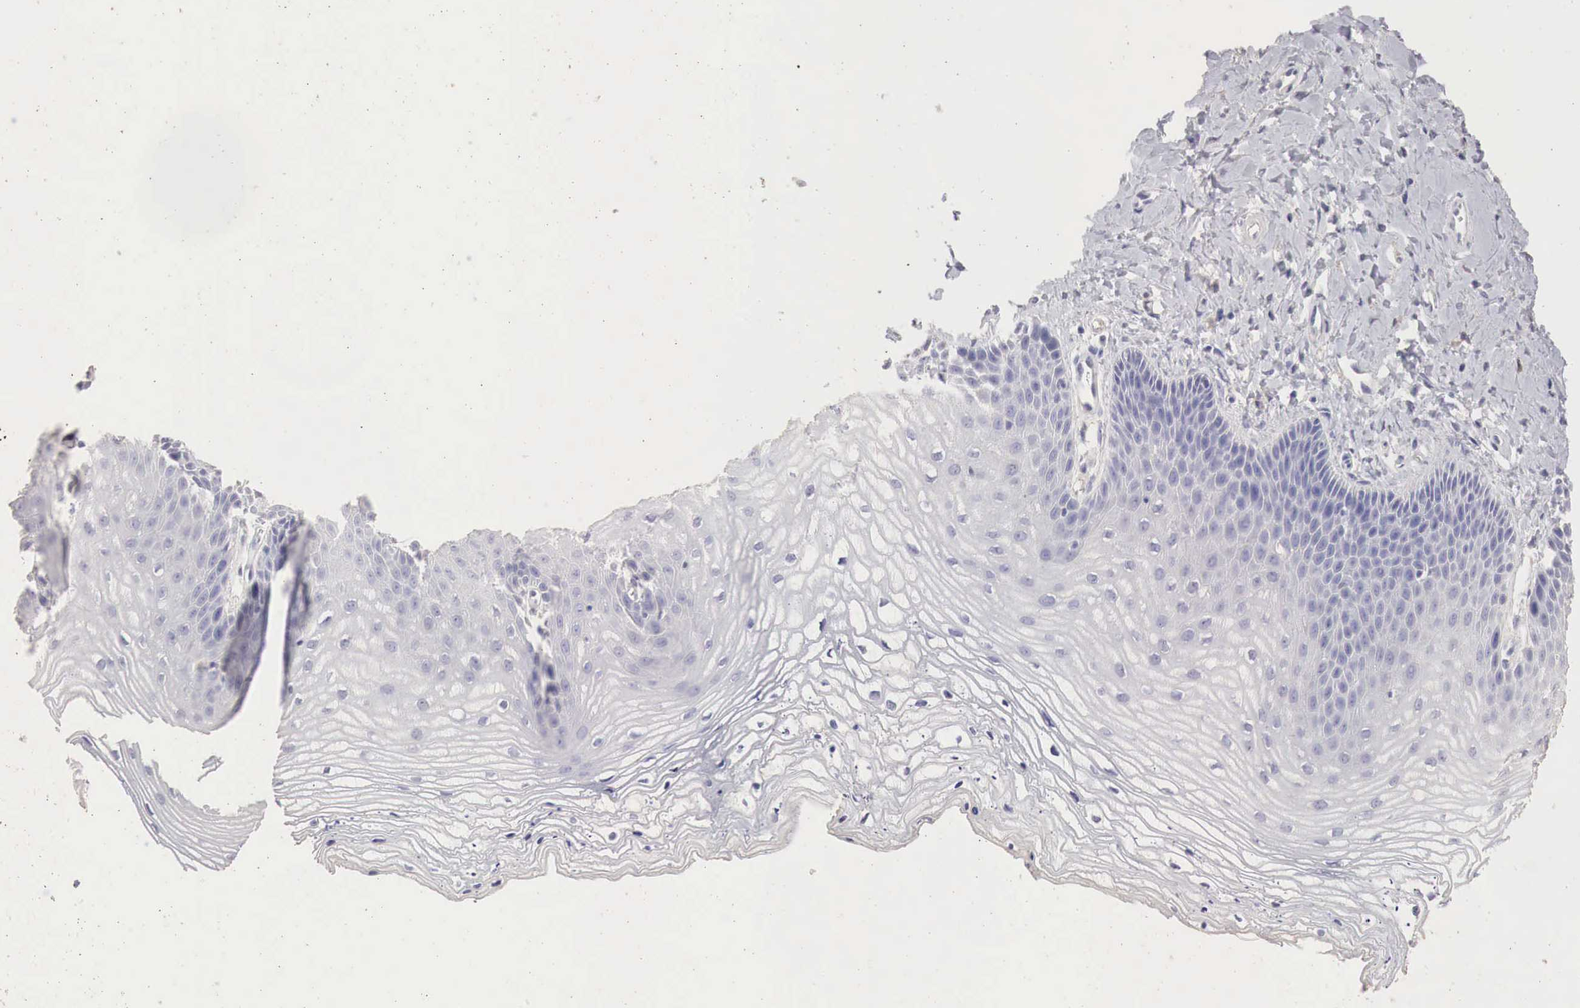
{"staining": {"intensity": "negative", "quantity": "none", "location": "none"}, "tissue": "vagina", "cell_type": "Squamous epithelial cells", "image_type": "normal", "snomed": [{"axis": "morphology", "description": "Normal tissue, NOS"}, {"axis": "topography", "description": "Vagina"}], "caption": "Benign vagina was stained to show a protein in brown. There is no significant staining in squamous epithelial cells. (Immunohistochemistry, brightfield microscopy, high magnification).", "gene": "OTC", "patient": {"sex": "female", "age": 68}}